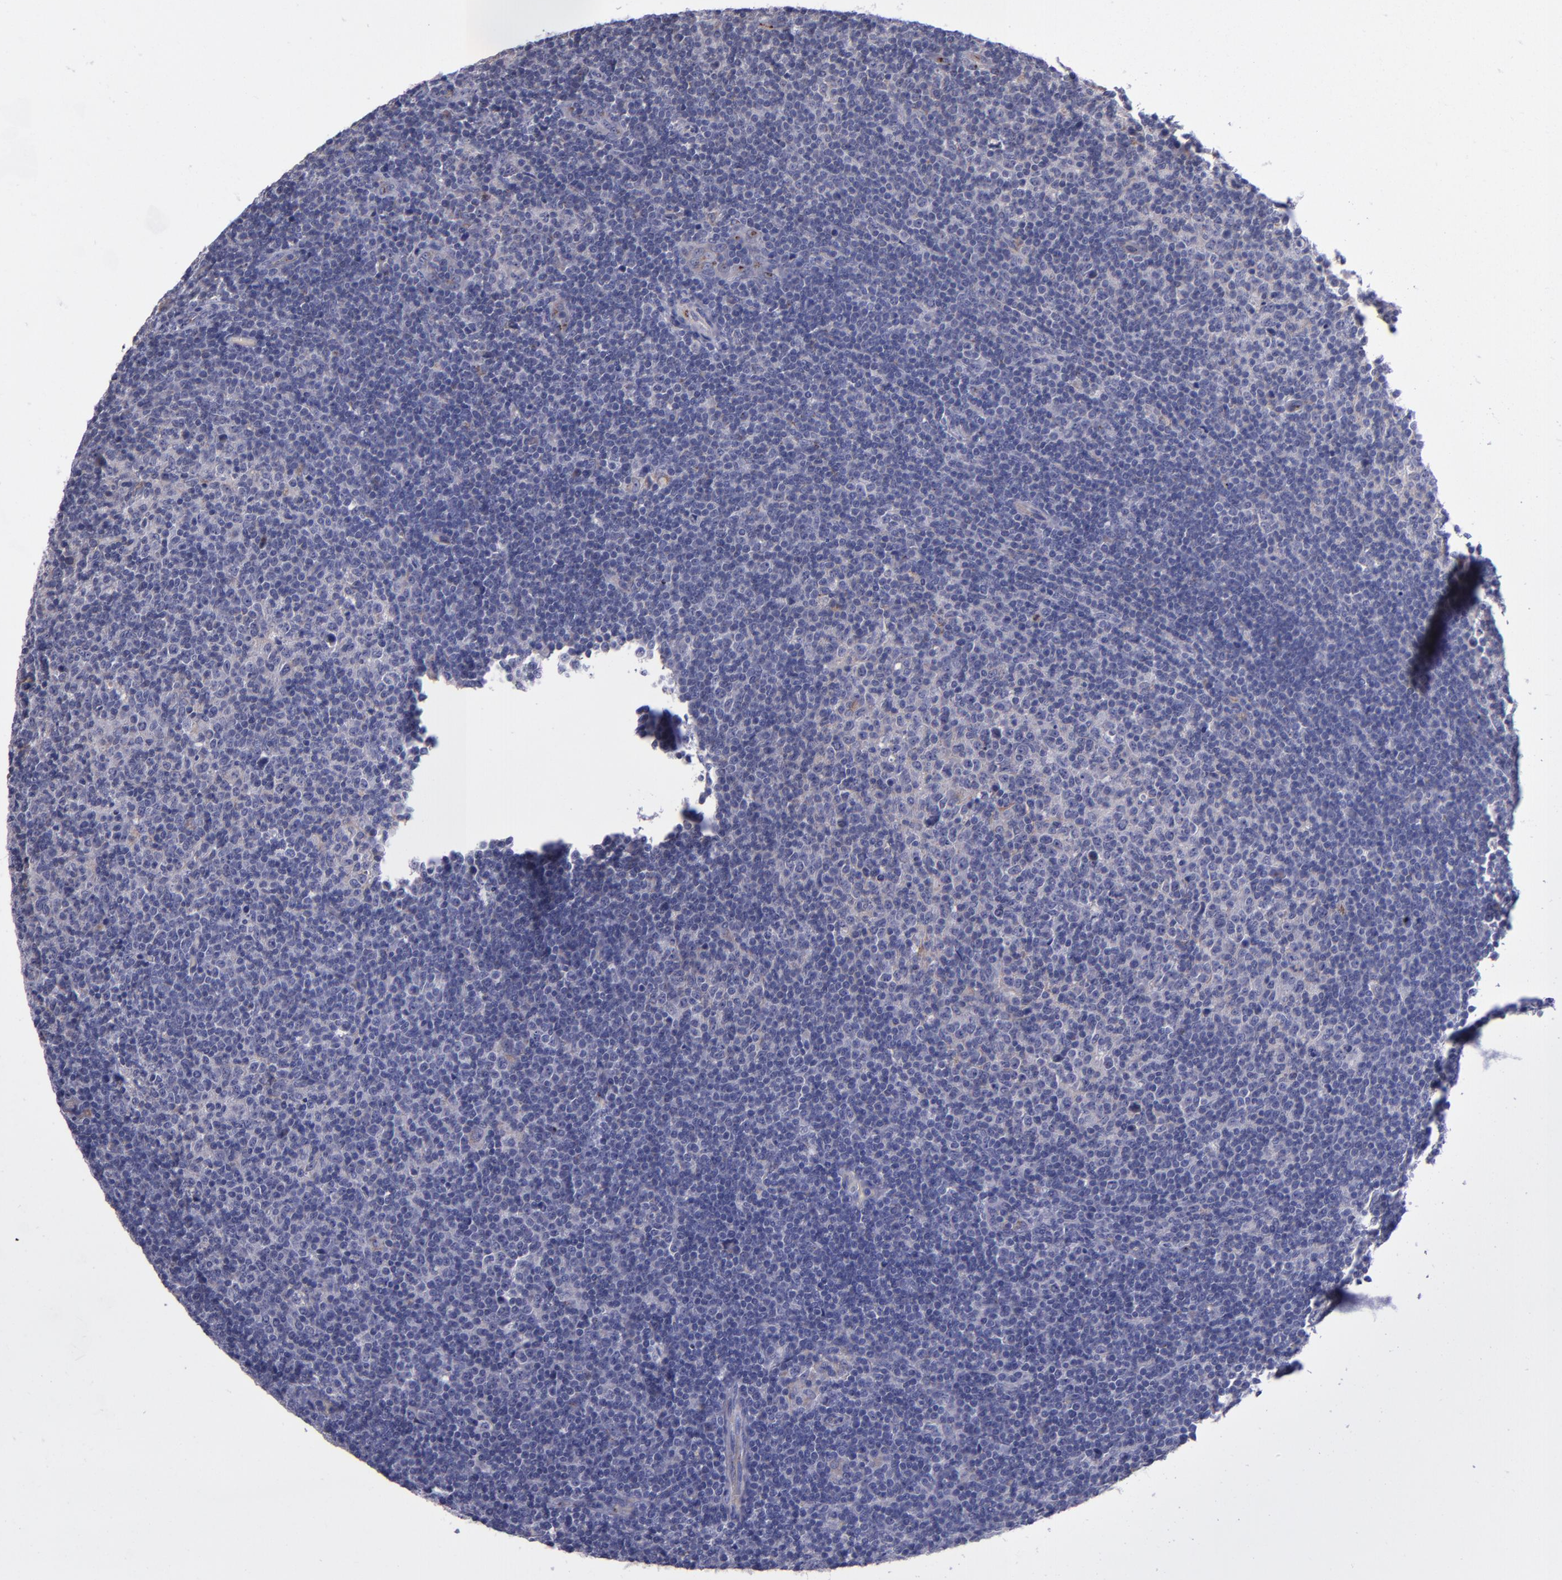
{"staining": {"intensity": "weak", "quantity": "<25%", "location": "cytoplasmic/membranous"}, "tissue": "lymphoma", "cell_type": "Tumor cells", "image_type": "cancer", "snomed": [{"axis": "morphology", "description": "Malignant lymphoma, non-Hodgkin's type, Low grade"}, {"axis": "topography", "description": "Lymph node"}], "caption": "High power microscopy image of an immunohistochemistry (IHC) image of low-grade malignant lymphoma, non-Hodgkin's type, revealing no significant expression in tumor cells.", "gene": "RAB41", "patient": {"sex": "male", "age": 70}}